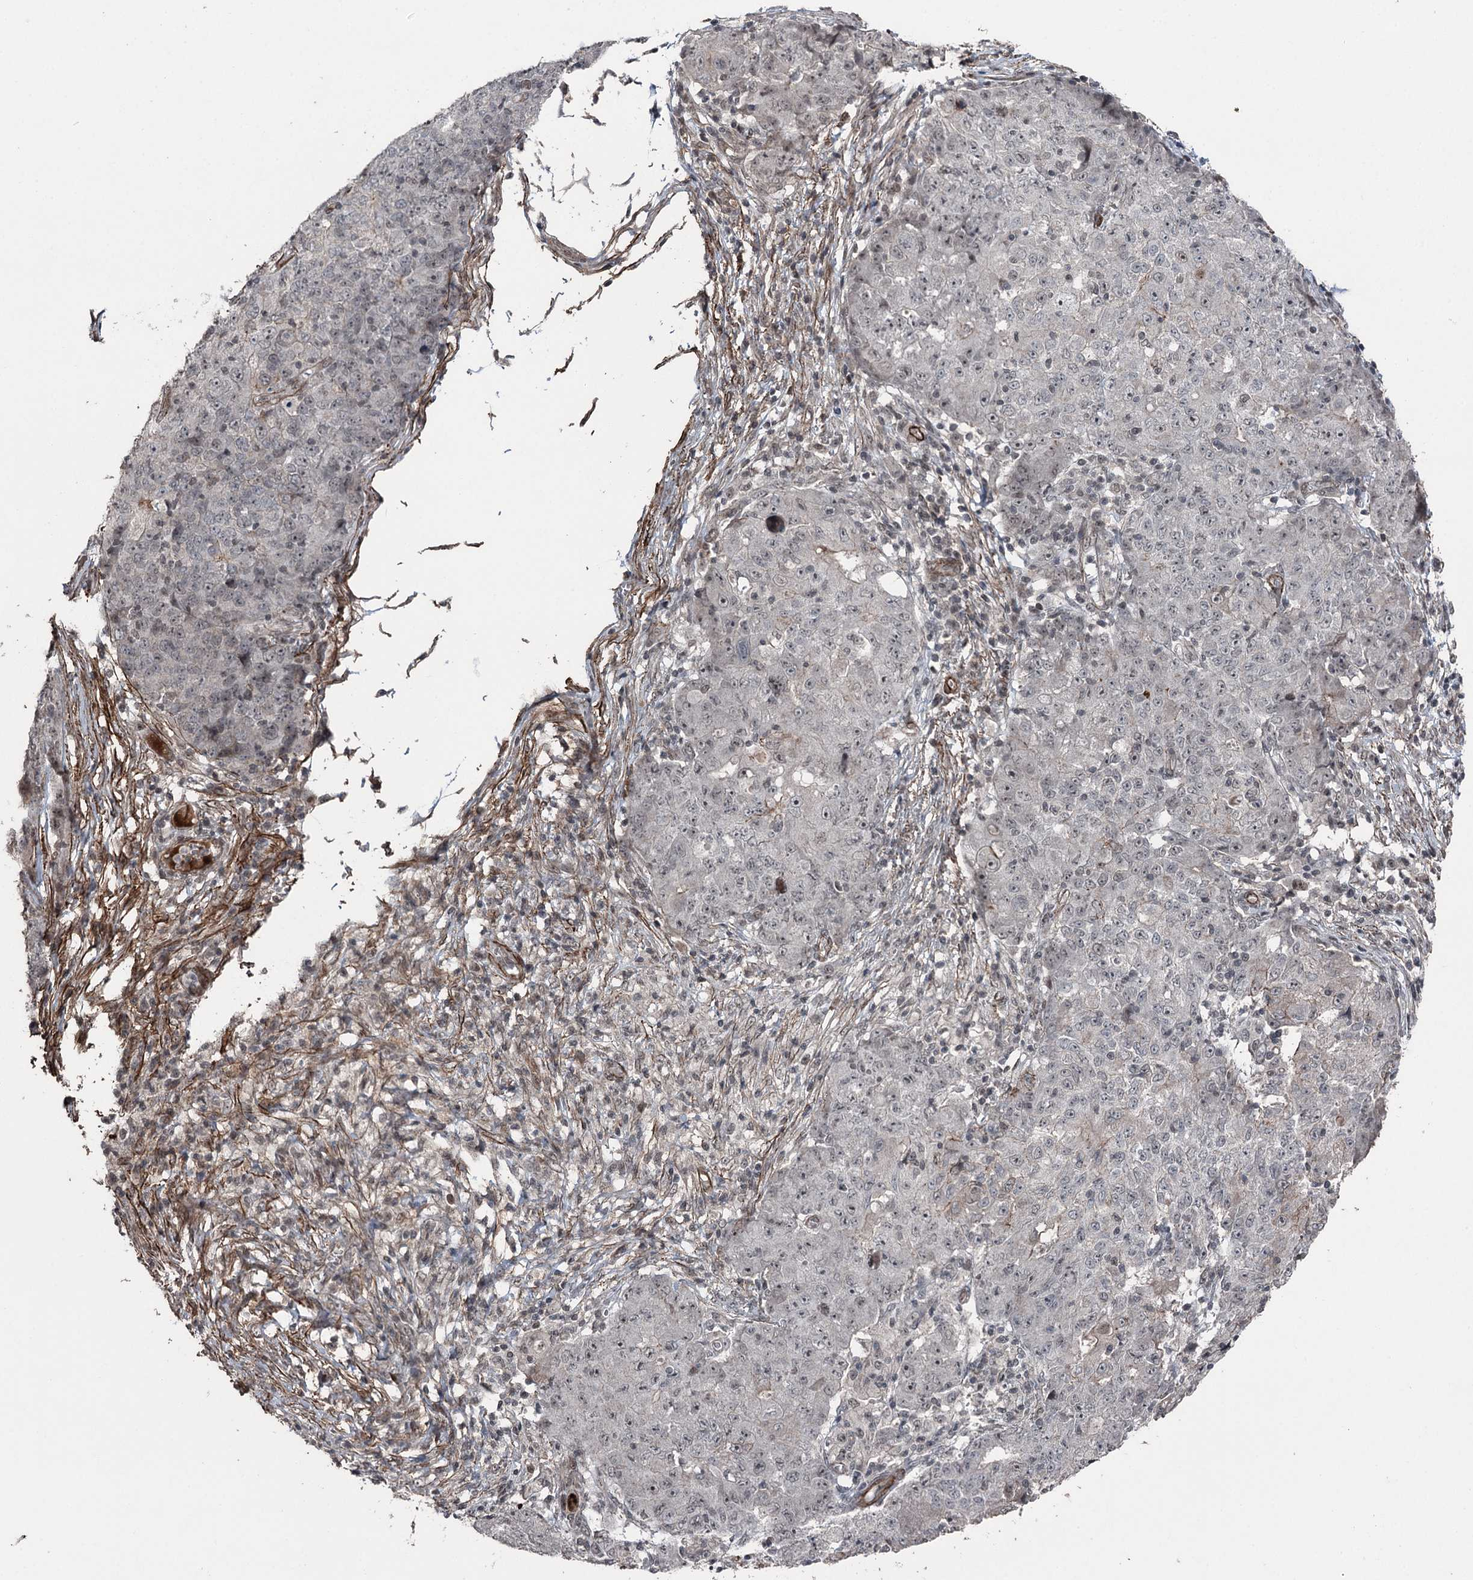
{"staining": {"intensity": "weak", "quantity": "<25%", "location": "nuclear"}, "tissue": "ovarian cancer", "cell_type": "Tumor cells", "image_type": "cancer", "snomed": [{"axis": "morphology", "description": "Carcinoma, endometroid"}, {"axis": "topography", "description": "Ovary"}], "caption": "This photomicrograph is of ovarian cancer stained with immunohistochemistry to label a protein in brown with the nuclei are counter-stained blue. There is no positivity in tumor cells.", "gene": "CCDC82", "patient": {"sex": "female", "age": 42}}